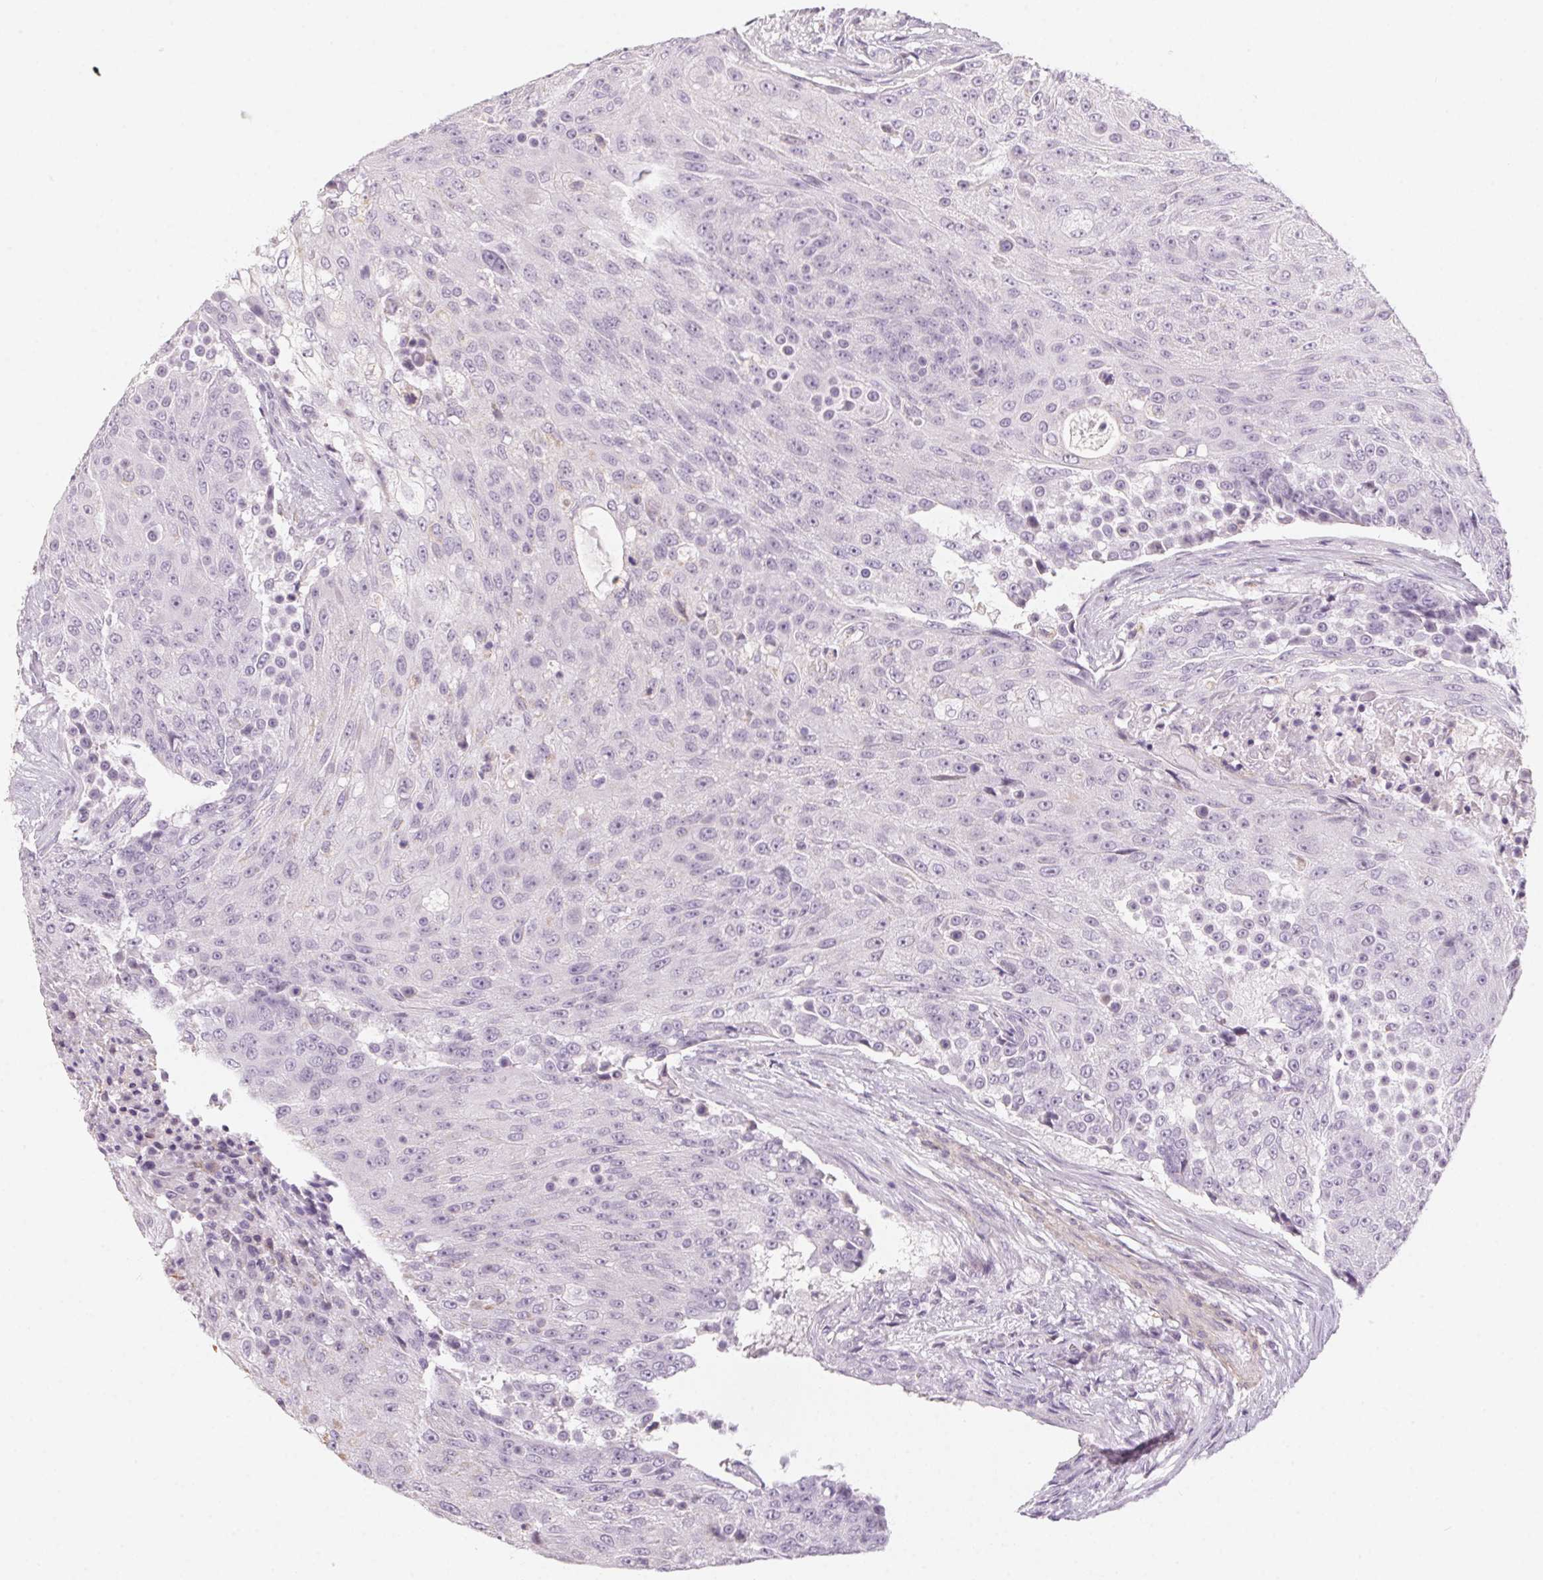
{"staining": {"intensity": "negative", "quantity": "none", "location": "none"}, "tissue": "urothelial cancer", "cell_type": "Tumor cells", "image_type": "cancer", "snomed": [{"axis": "morphology", "description": "Urothelial carcinoma, High grade"}, {"axis": "topography", "description": "Urinary bladder"}], "caption": "High power microscopy histopathology image of an immunohistochemistry photomicrograph of urothelial cancer, revealing no significant positivity in tumor cells.", "gene": "PRPH", "patient": {"sex": "female", "age": 63}}